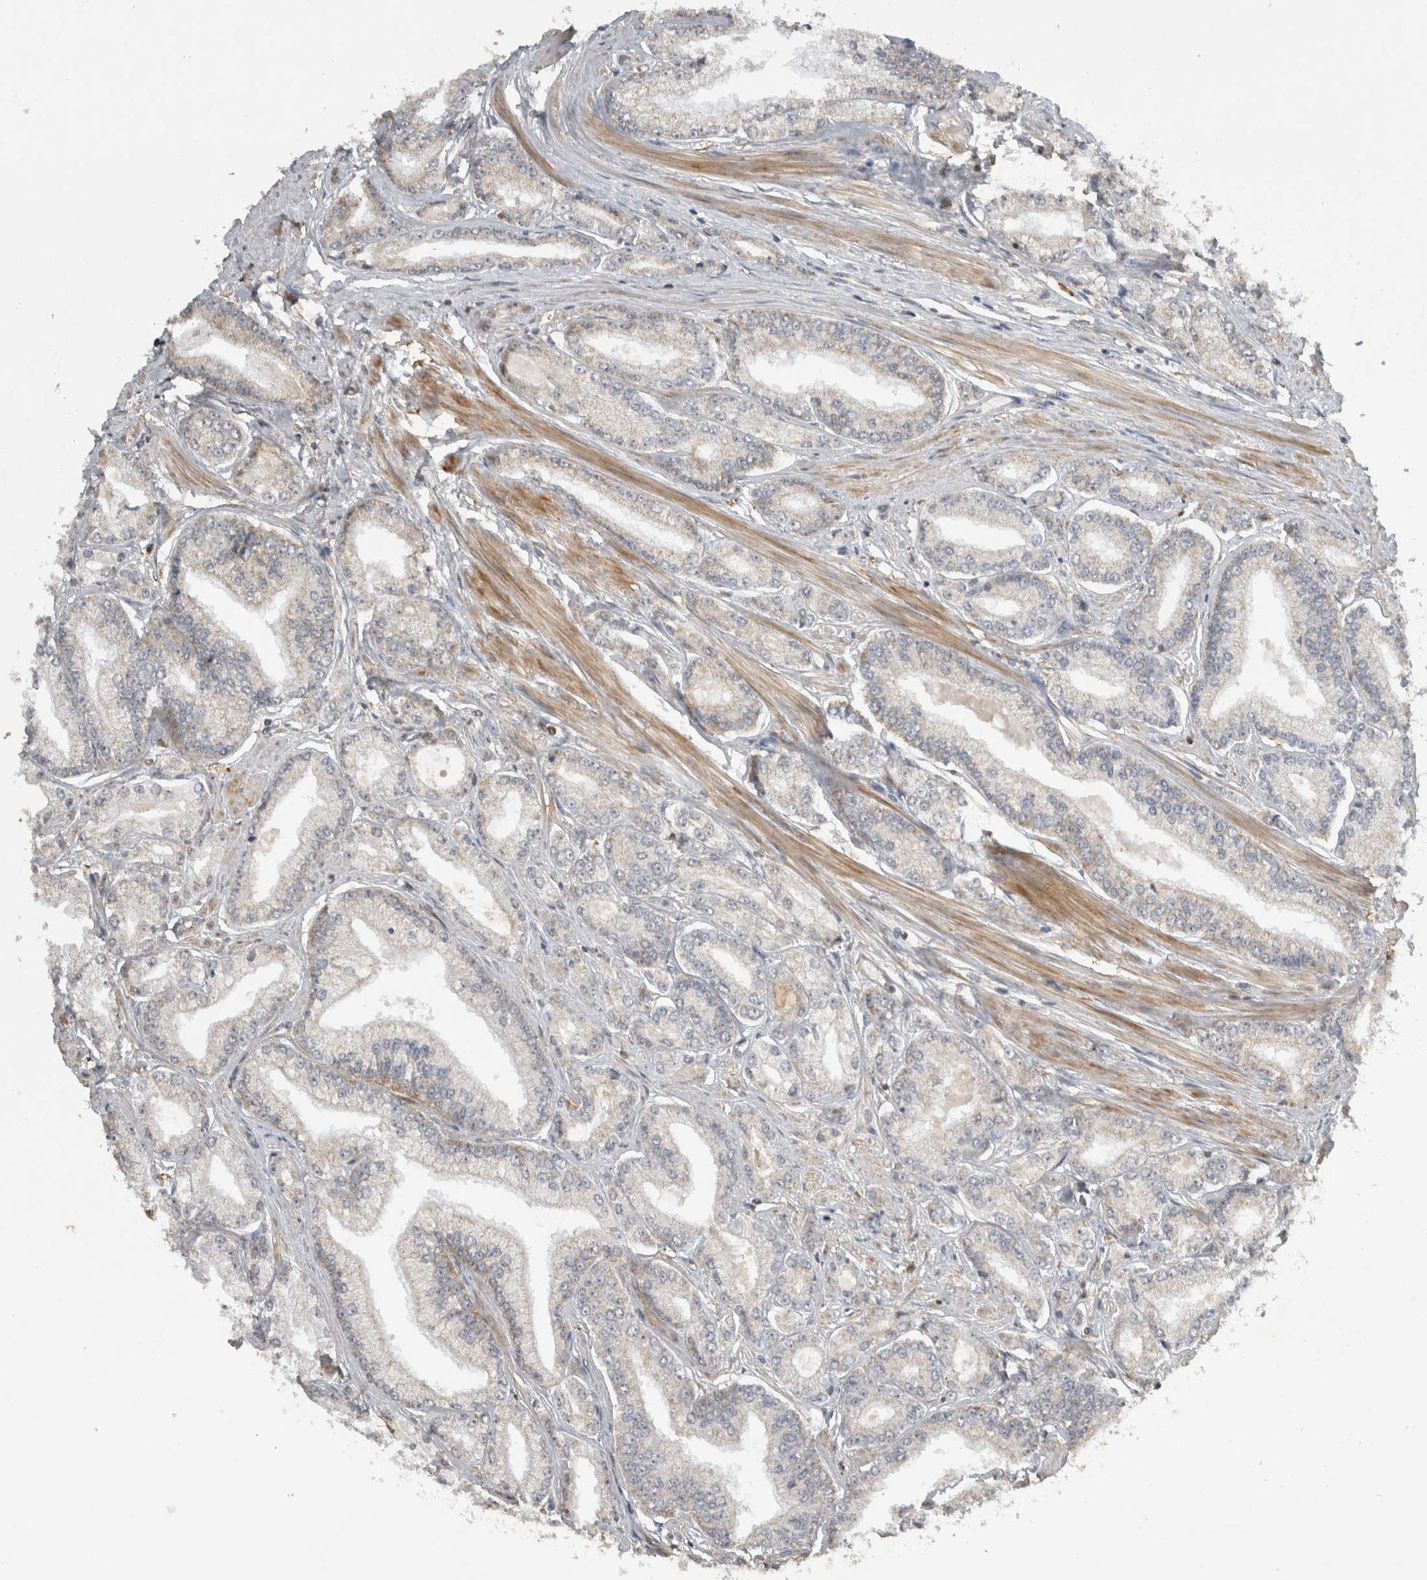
{"staining": {"intensity": "negative", "quantity": "none", "location": "none"}, "tissue": "prostate cancer", "cell_type": "Tumor cells", "image_type": "cancer", "snomed": [{"axis": "morphology", "description": "Adenocarcinoma, Low grade"}, {"axis": "topography", "description": "Prostate"}], "caption": "DAB (3,3'-diaminobenzidine) immunohistochemical staining of human adenocarcinoma (low-grade) (prostate) reveals no significant expression in tumor cells.", "gene": "KCNIP1", "patient": {"sex": "male", "age": 52}}